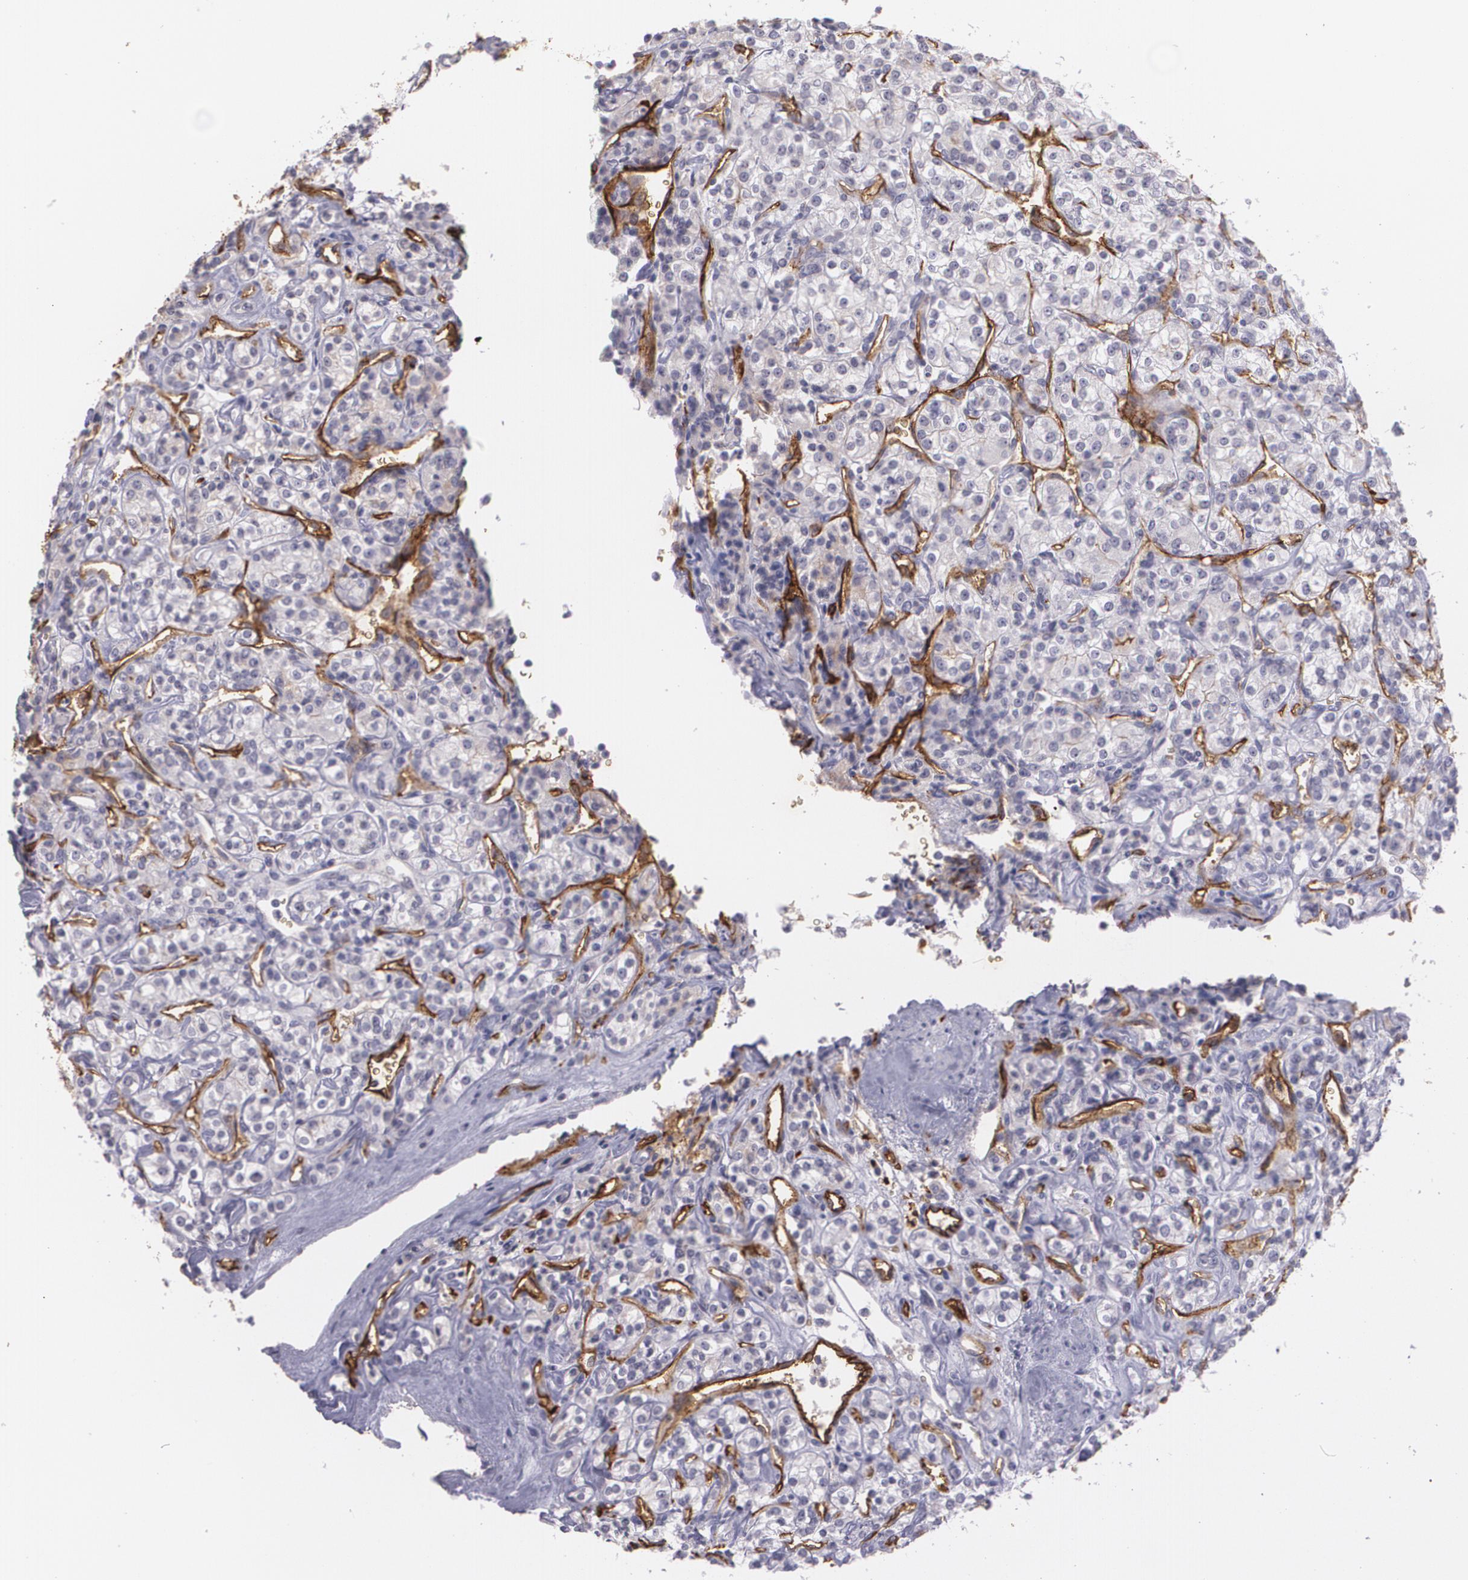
{"staining": {"intensity": "negative", "quantity": "none", "location": "none"}, "tissue": "renal cancer", "cell_type": "Tumor cells", "image_type": "cancer", "snomed": [{"axis": "morphology", "description": "Adenocarcinoma, NOS"}, {"axis": "topography", "description": "Kidney"}], "caption": "The histopathology image shows no staining of tumor cells in adenocarcinoma (renal).", "gene": "ACE", "patient": {"sex": "male", "age": 77}}